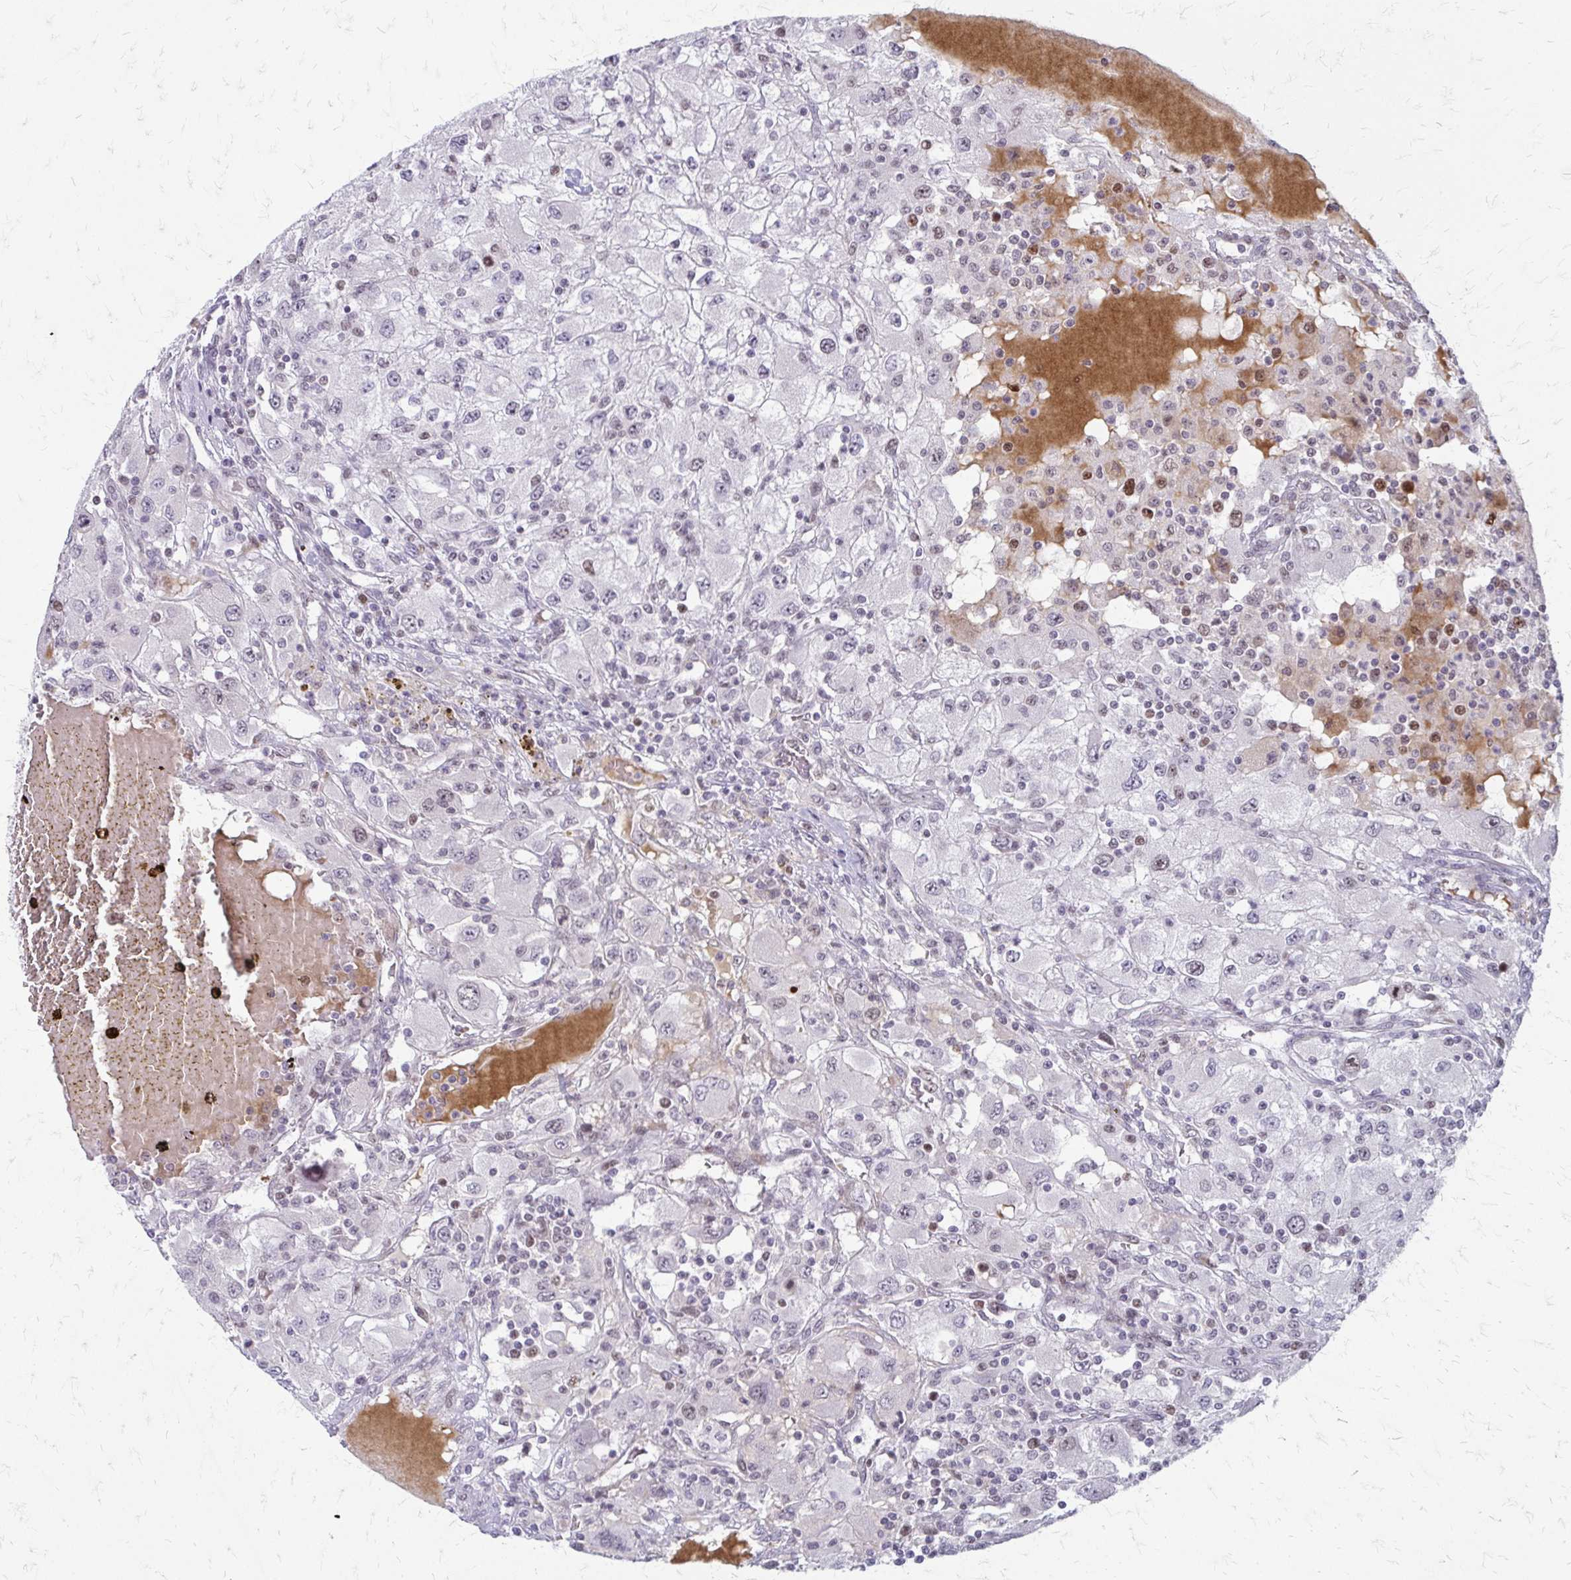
{"staining": {"intensity": "weak", "quantity": "<25%", "location": "nuclear"}, "tissue": "renal cancer", "cell_type": "Tumor cells", "image_type": "cancer", "snomed": [{"axis": "morphology", "description": "Adenocarcinoma, NOS"}, {"axis": "topography", "description": "Kidney"}], "caption": "Tumor cells are negative for brown protein staining in adenocarcinoma (renal).", "gene": "EED", "patient": {"sex": "female", "age": 67}}